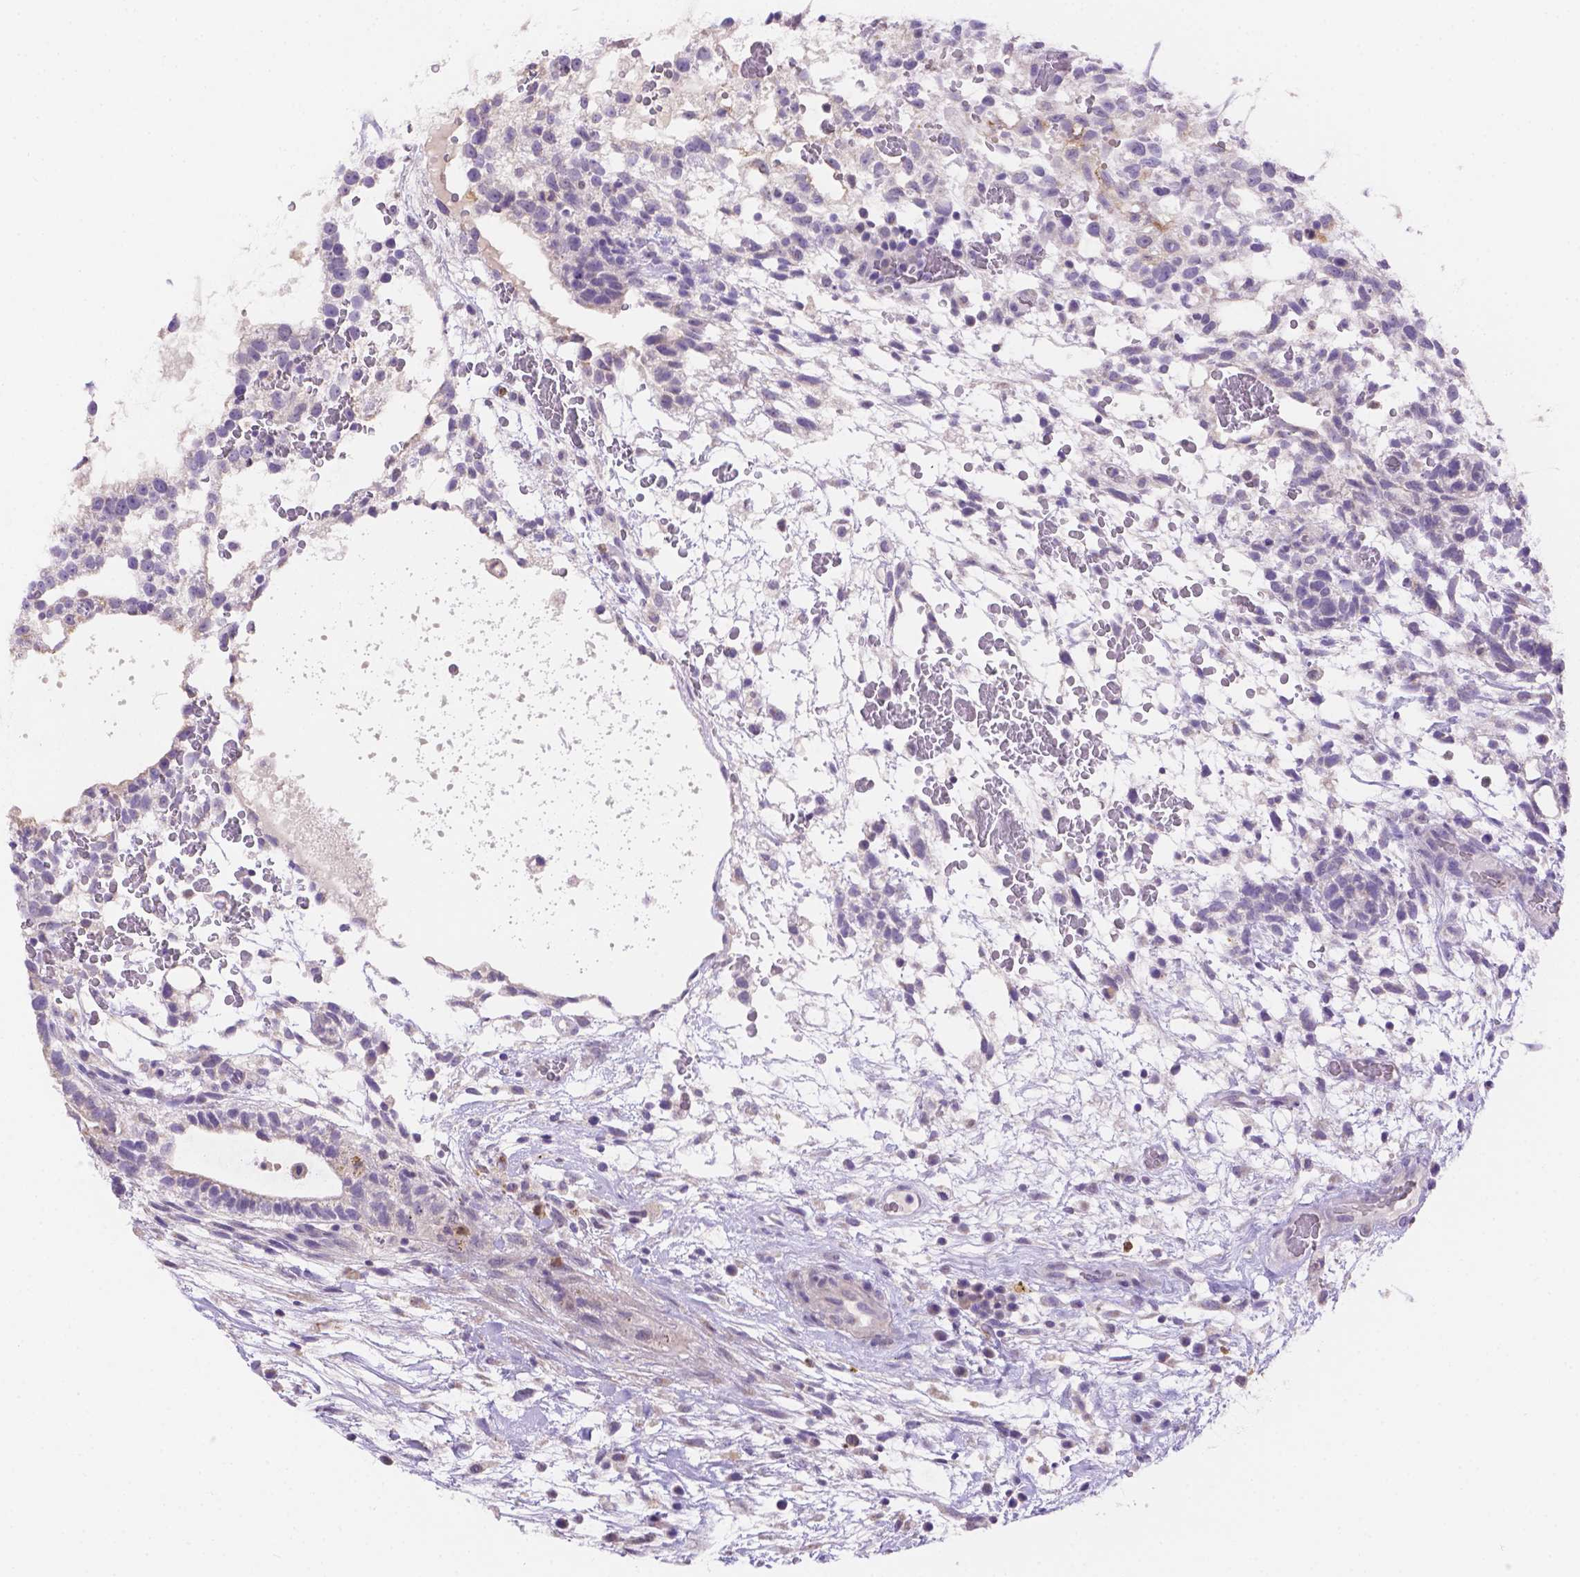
{"staining": {"intensity": "negative", "quantity": "none", "location": "none"}, "tissue": "testis cancer", "cell_type": "Tumor cells", "image_type": "cancer", "snomed": [{"axis": "morphology", "description": "Normal tissue, NOS"}, {"axis": "morphology", "description": "Carcinoma, Embryonal, NOS"}, {"axis": "topography", "description": "Testis"}], "caption": "DAB (3,3'-diaminobenzidine) immunohistochemical staining of testis cancer reveals no significant staining in tumor cells. (DAB (3,3'-diaminobenzidine) IHC visualized using brightfield microscopy, high magnification).", "gene": "NXPE2", "patient": {"sex": "male", "age": 32}}